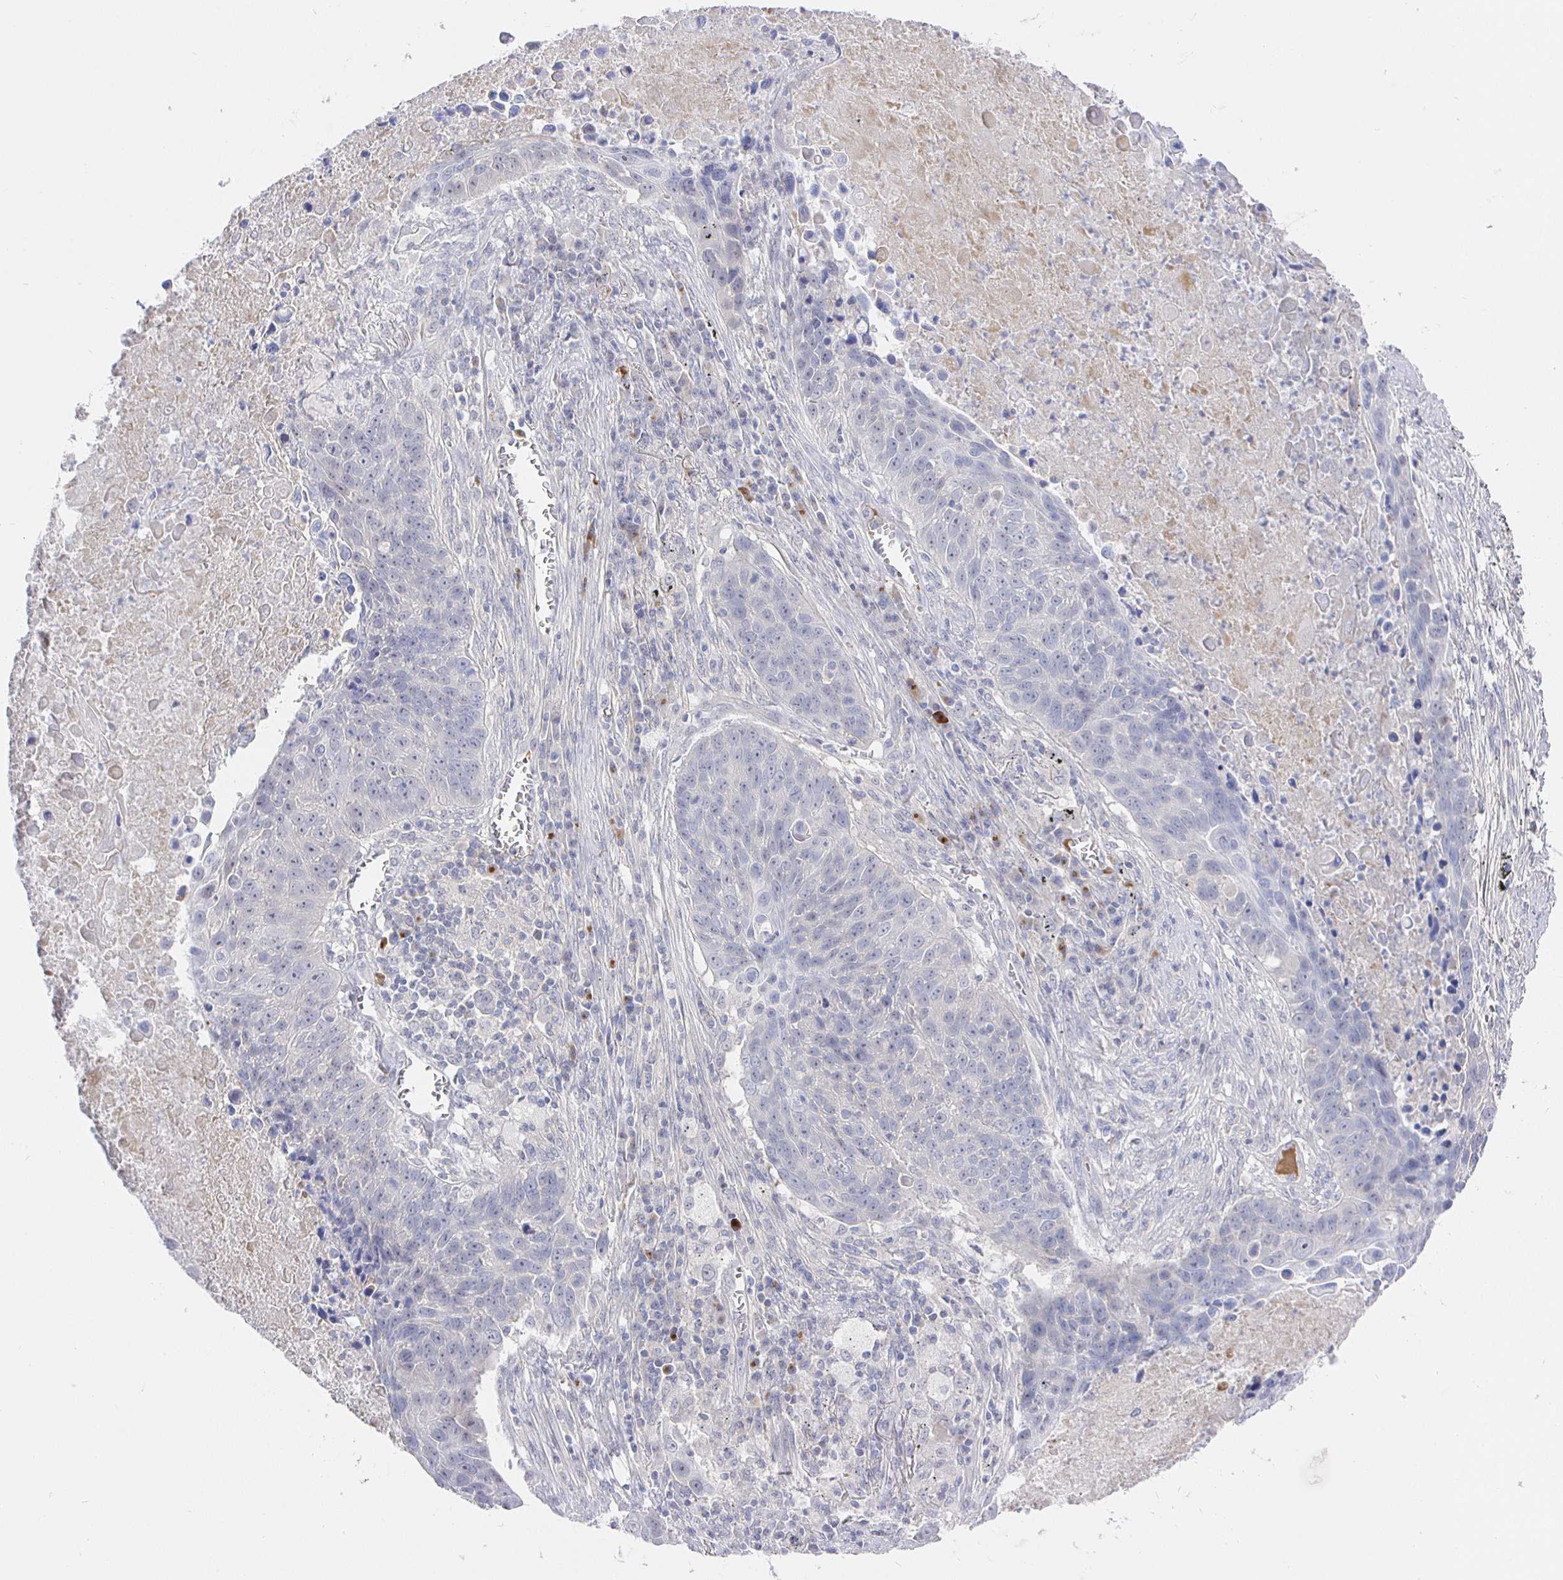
{"staining": {"intensity": "negative", "quantity": "none", "location": "none"}, "tissue": "lung cancer", "cell_type": "Tumor cells", "image_type": "cancer", "snomed": [{"axis": "morphology", "description": "Squamous cell carcinoma, NOS"}, {"axis": "topography", "description": "Lung"}], "caption": "Histopathology image shows no significant protein expression in tumor cells of squamous cell carcinoma (lung).", "gene": "LRRC23", "patient": {"sex": "male", "age": 78}}